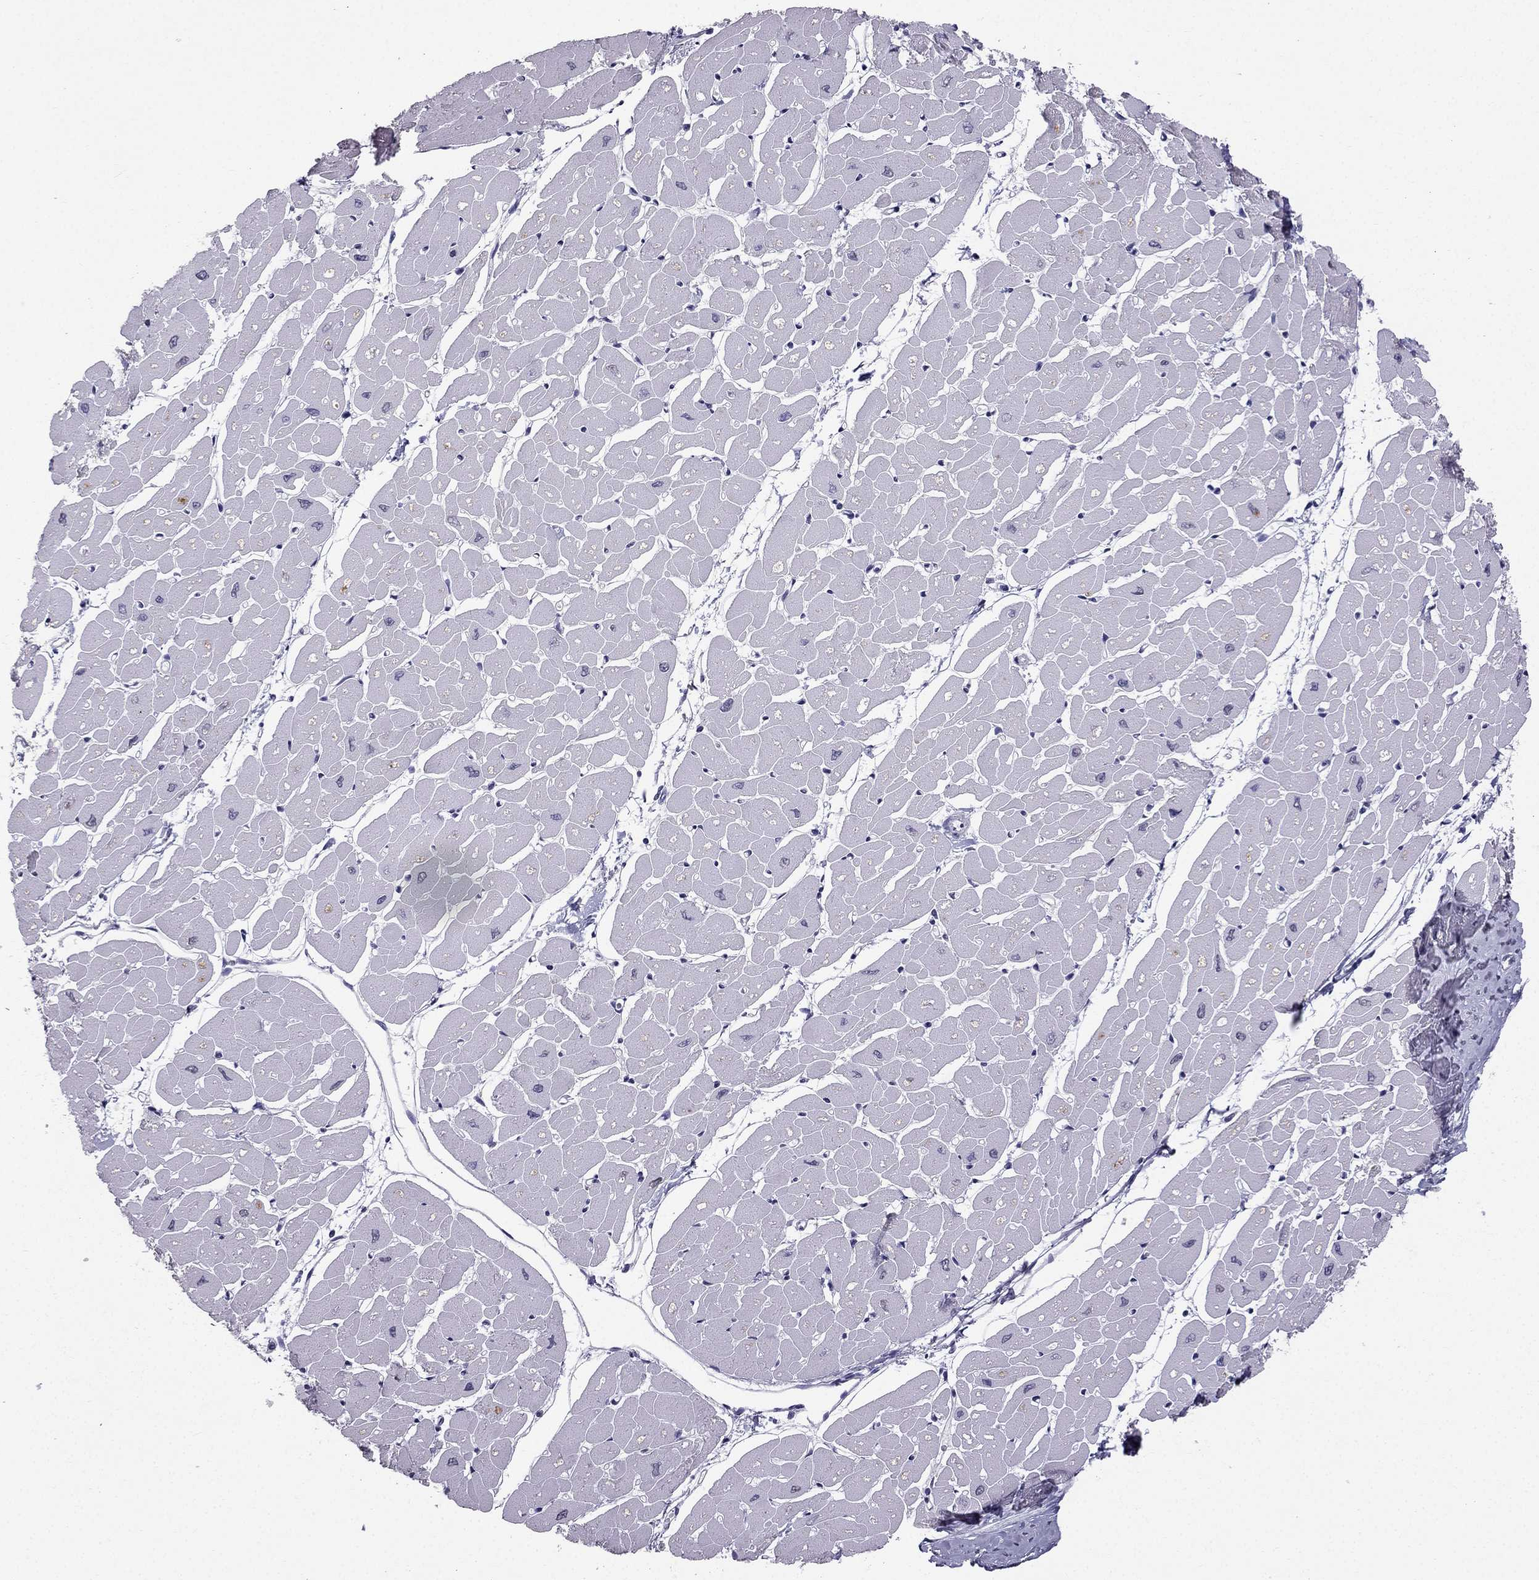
{"staining": {"intensity": "negative", "quantity": "none", "location": "none"}, "tissue": "heart muscle", "cell_type": "Cardiomyocytes", "image_type": "normal", "snomed": [{"axis": "morphology", "description": "Normal tissue, NOS"}, {"axis": "topography", "description": "Heart"}], "caption": "Histopathology image shows no significant protein staining in cardiomyocytes of unremarkable heart muscle.", "gene": "ARHGAP11A", "patient": {"sex": "male", "age": 57}}